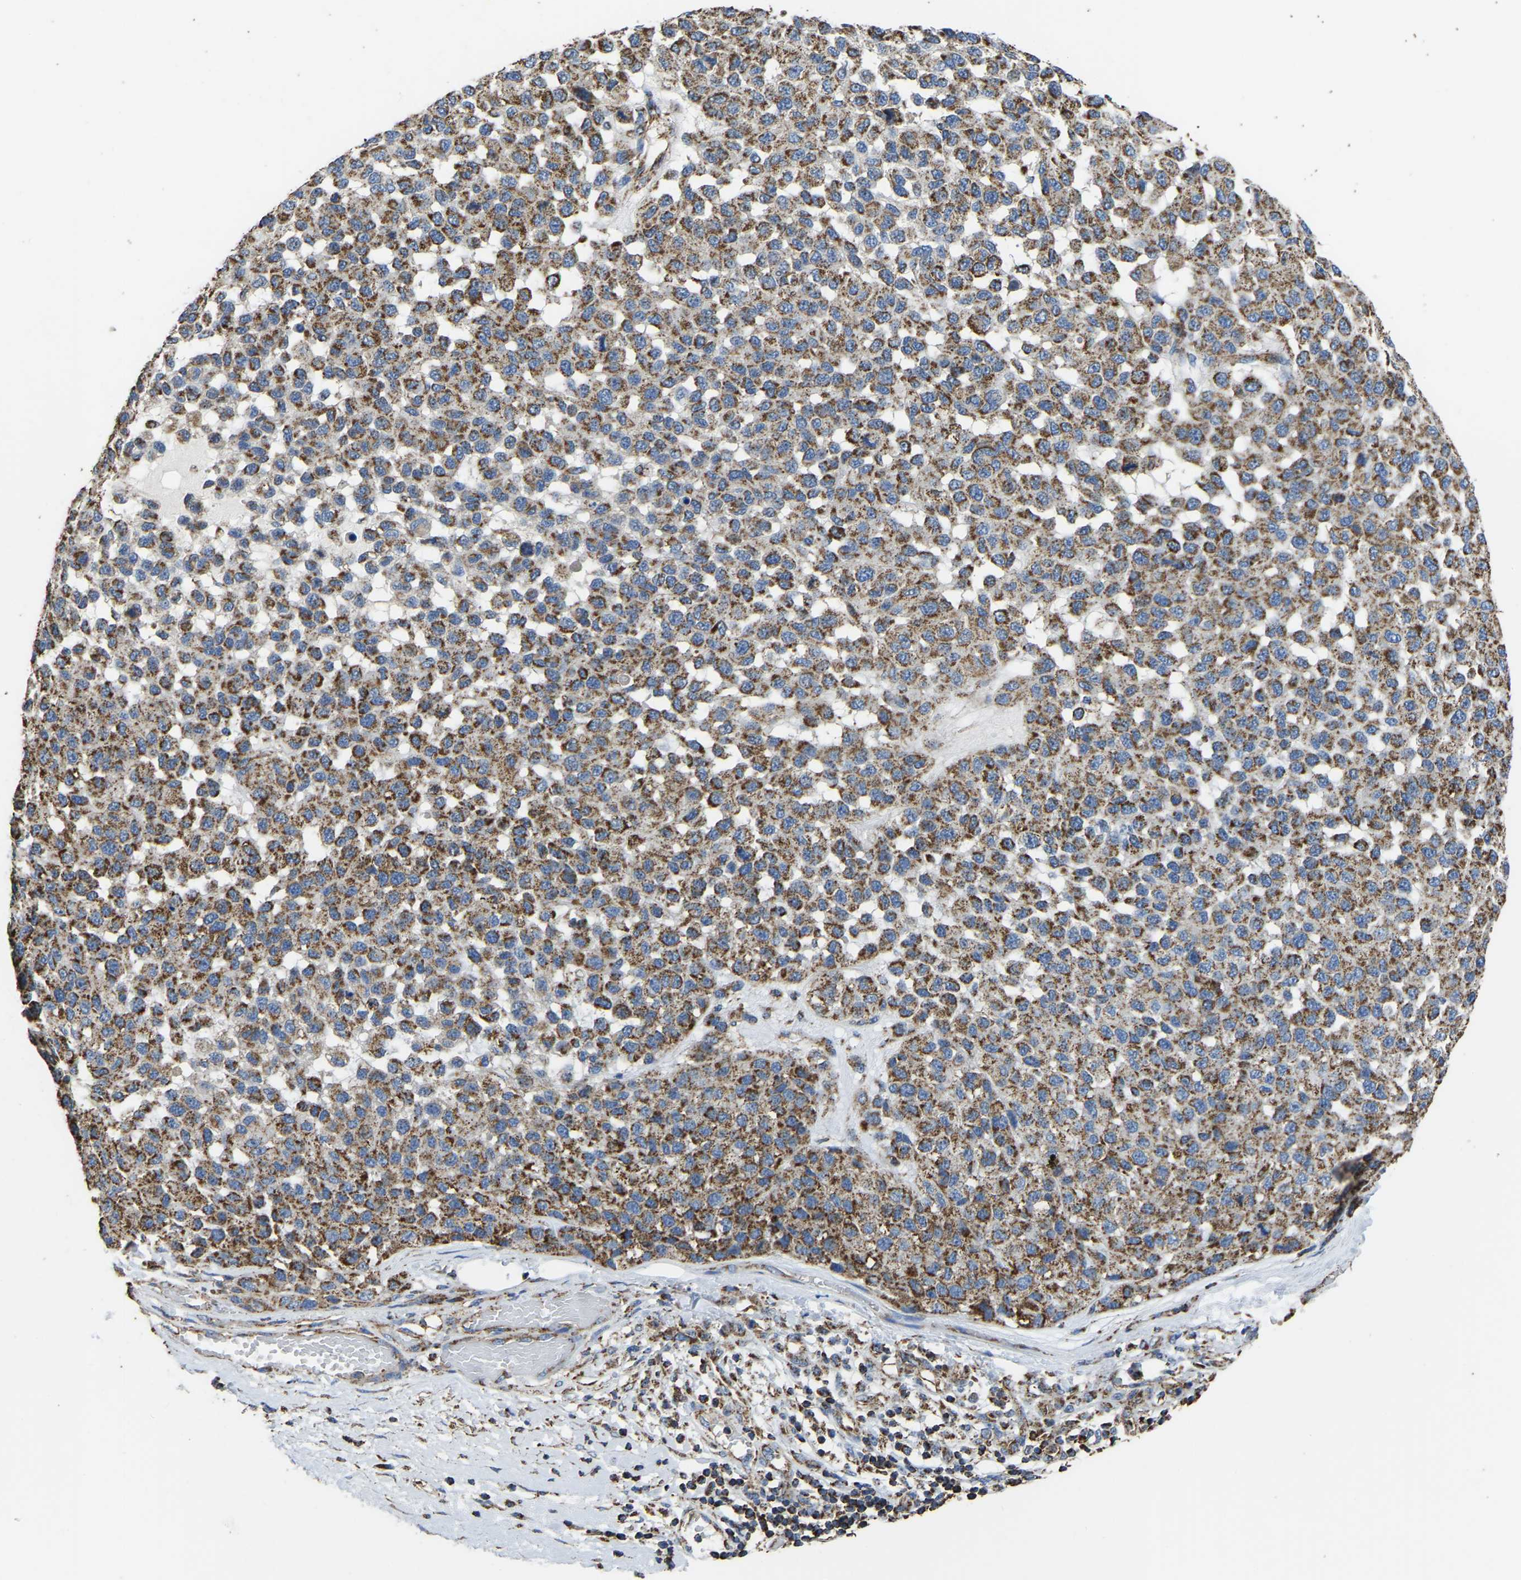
{"staining": {"intensity": "moderate", "quantity": ">75%", "location": "cytoplasmic/membranous"}, "tissue": "melanoma", "cell_type": "Tumor cells", "image_type": "cancer", "snomed": [{"axis": "morphology", "description": "Malignant melanoma, NOS"}, {"axis": "topography", "description": "Skin"}], "caption": "Melanoma stained for a protein shows moderate cytoplasmic/membranous positivity in tumor cells.", "gene": "ETFA", "patient": {"sex": "male", "age": 62}}